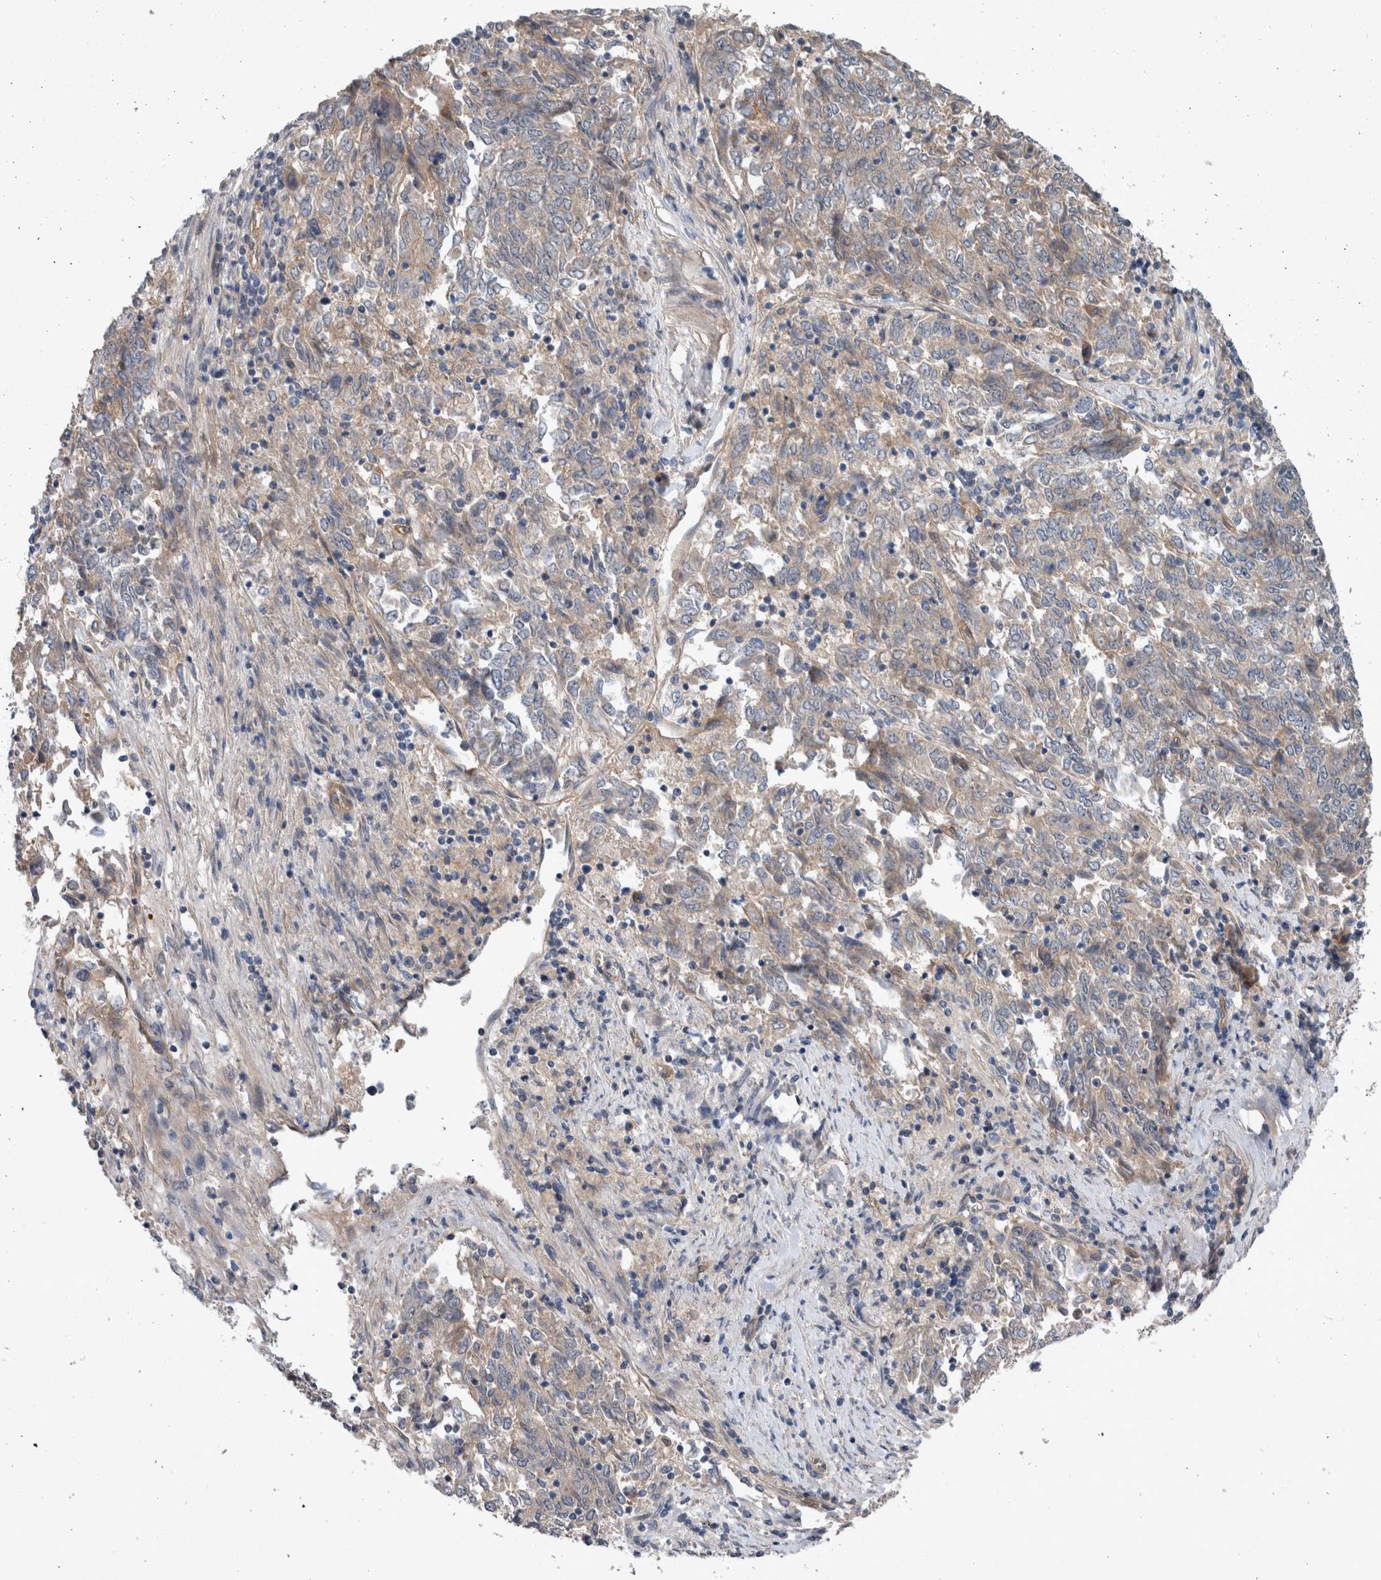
{"staining": {"intensity": "weak", "quantity": ">75%", "location": "cytoplasmic/membranous"}, "tissue": "endometrial cancer", "cell_type": "Tumor cells", "image_type": "cancer", "snomed": [{"axis": "morphology", "description": "Adenocarcinoma, NOS"}, {"axis": "topography", "description": "Endometrium"}], "caption": "A low amount of weak cytoplasmic/membranous positivity is appreciated in about >75% of tumor cells in endometrial cancer (adenocarcinoma) tissue. Immunohistochemistry stains the protein of interest in brown and the nuclei are stained blue.", "gene": "BCAM", "patient": {"sex": "female", "age": 80}}